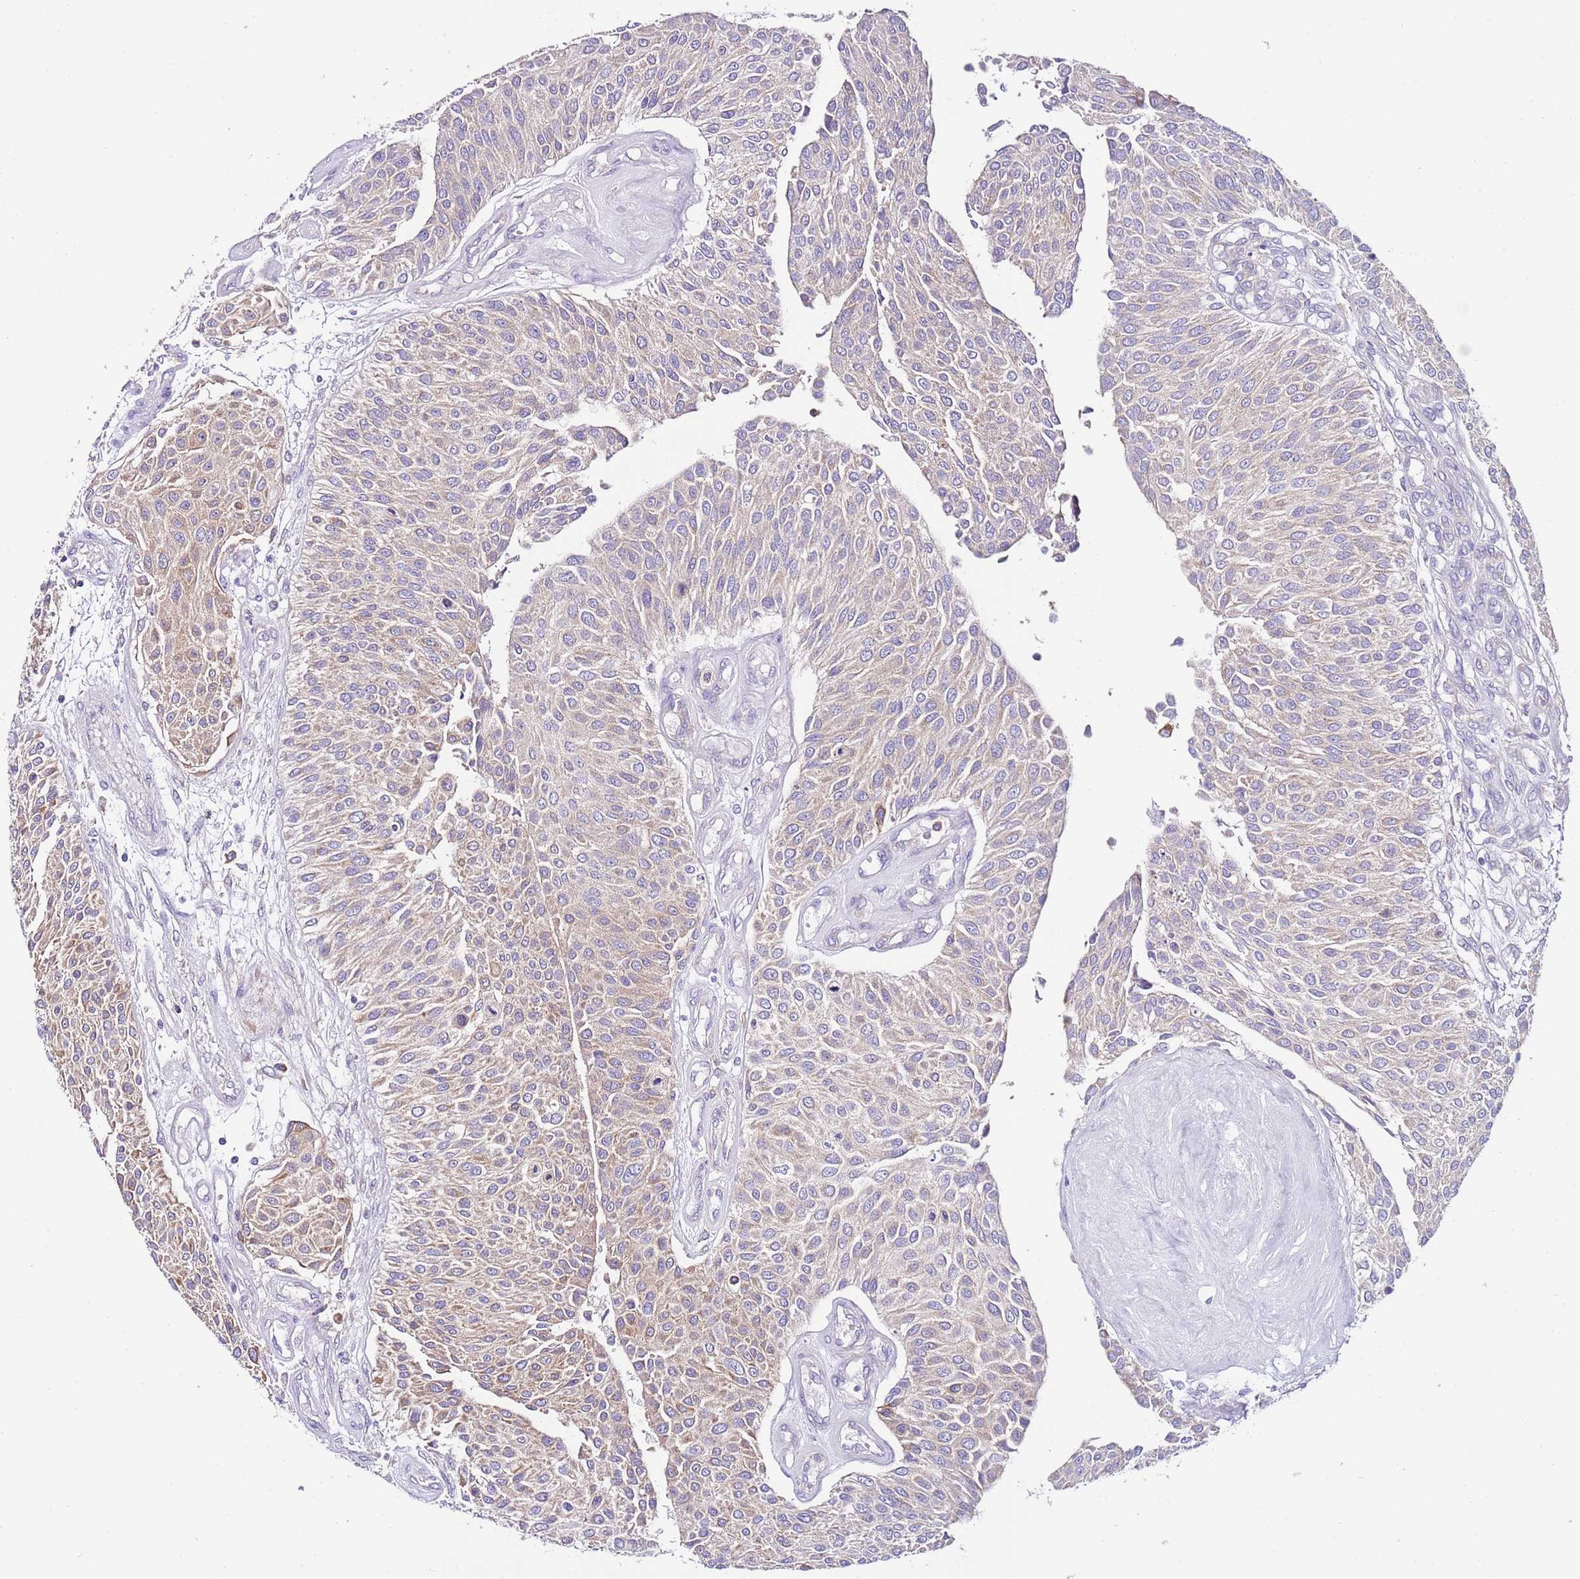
{"staining": {"intensity": "weak", "quantity": ">75%", "location": "cytoplasmic/membranous"}, "tissue": "urothelial cancer", "cell_type": "Tumor cells", "image_type": "cancer", "snomed": [{"axis": "morphology", "description": "Urothelial carcinoma, NOS"}, {"axis": "topography", "description": "Urinary bladder"}], "caption": "A photomicrograph of human transitional cell carcinoma stained for a protein demonstrates weak cytoplasmic/membranous brown staining in tumor cells.", "gene": "RPS10", "patient": {"sex": "male", "age": 55}}